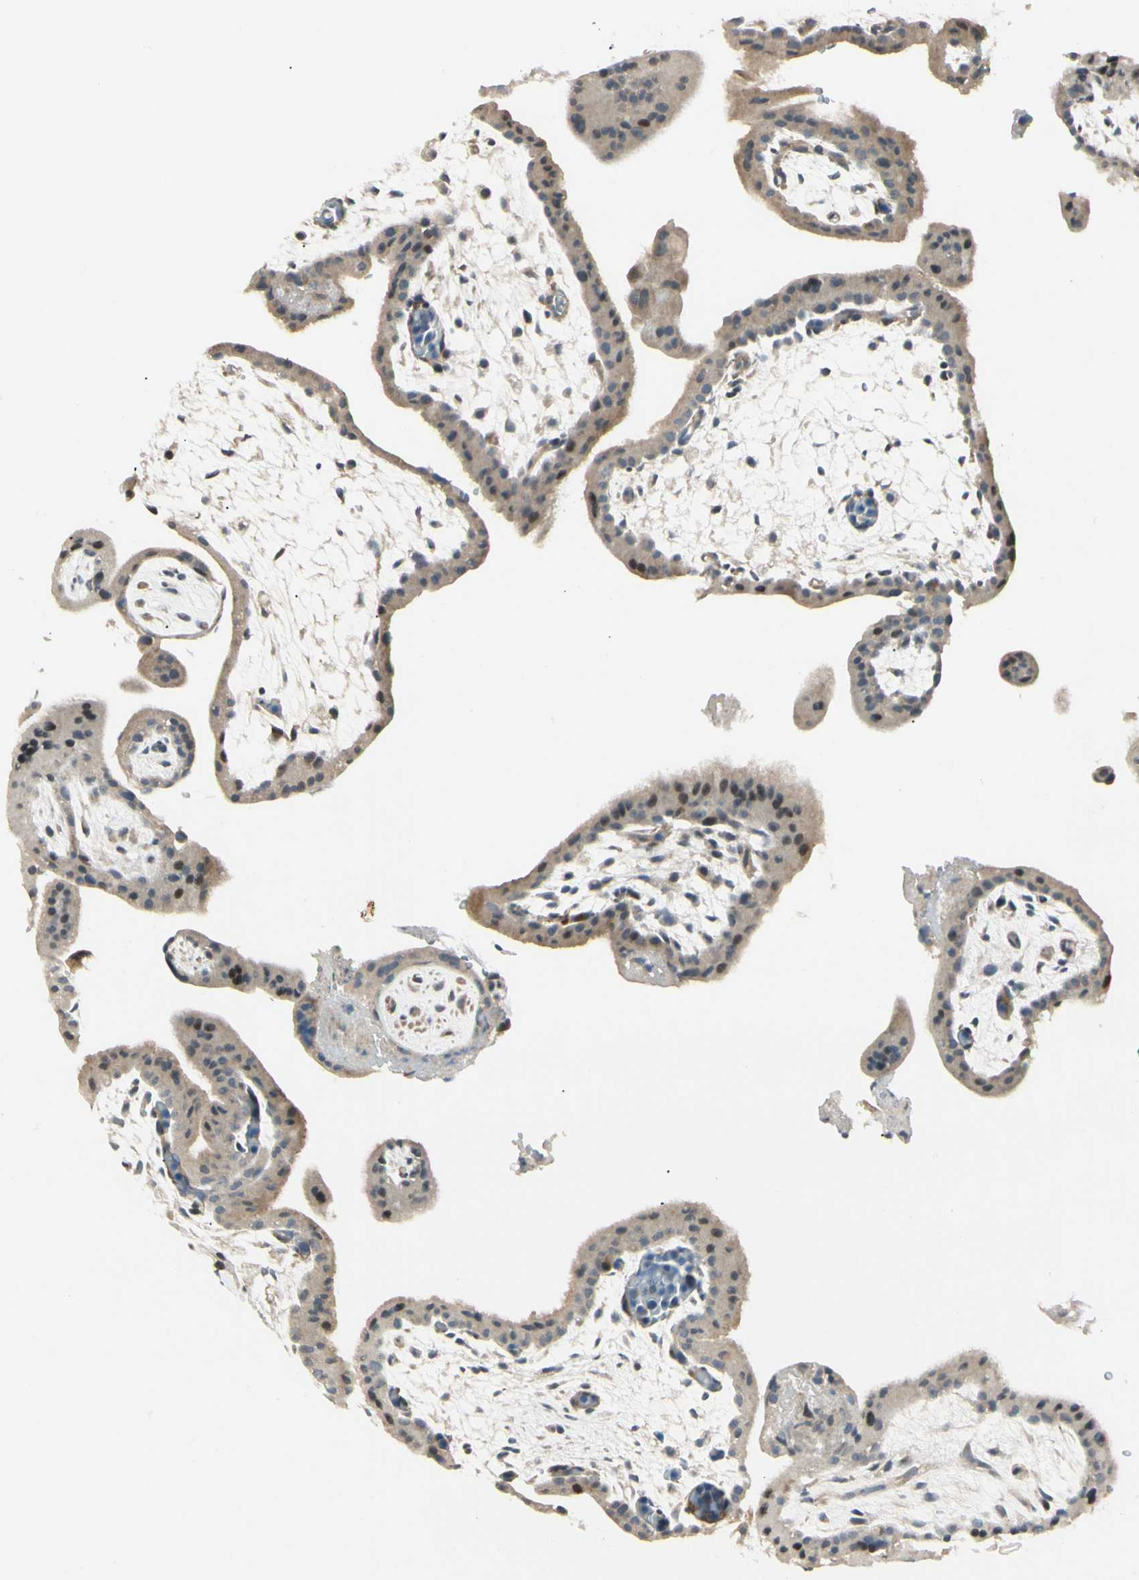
{"staining": {"intensity": "moderate", "quantity": ">75%", "location": "cytoplasmic/membranous"}, "tissue": "placenta", "cell_type": "Trophoblastic cells", "image_type": "normal", "snomed": [{"axis": "morphology", "description": "Normal tissue, NOS"}, {"axis": "topography", "description": "Placenta"}], "caption": "Immunohistochemistry image of benign placenta: placenta stained using immunohistochemistry exhibits medium levels of moderate protein expression localized specifically in the cytoplasmic/membranous of trophoblastic cells, appearing as a cytoplasmic/membranous brown color.", "gene": "P4HA3", "patient": {"sex": "female", "age": 35}}